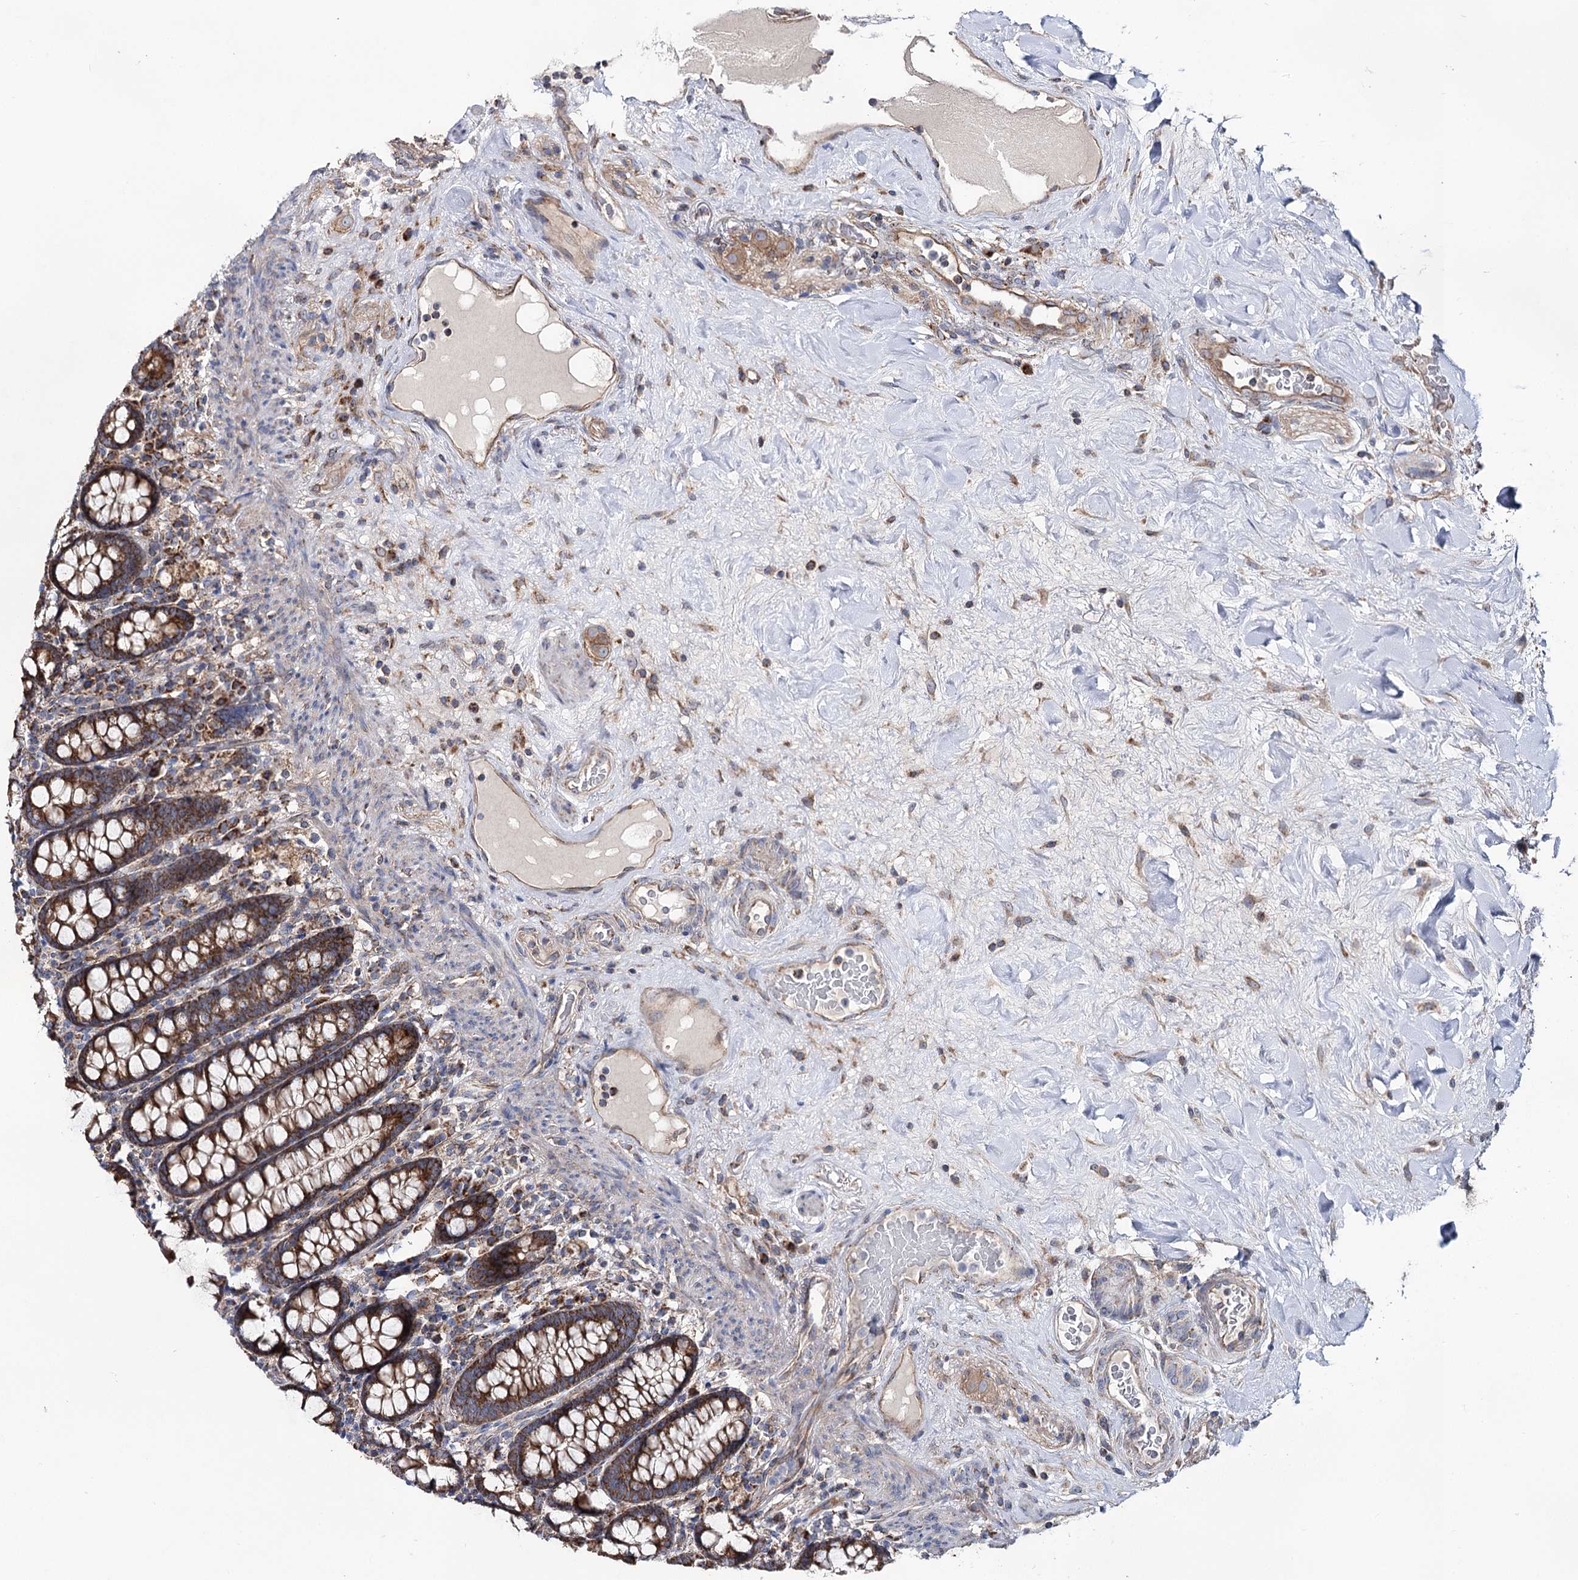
{"staining": {"intensity": "weak", "quantity": ">75%", "location": "cytoplasmic/membranous"}, "tissue": "colon", "cell_type": "Endothelial cells", "image_type": "normal", "snomed": [{"axis": "morphology", "description": "Normal tissue, NOS"}, {"axis": "topography", "description": "Colon"}], "caption": "Colon stained with a brown dye shows weak cytoplasmic/membranous positive expression in about >75% of endothelial cells.", "gene": "MSANTD2", "patient": {"sex": "female", "age": 79}}